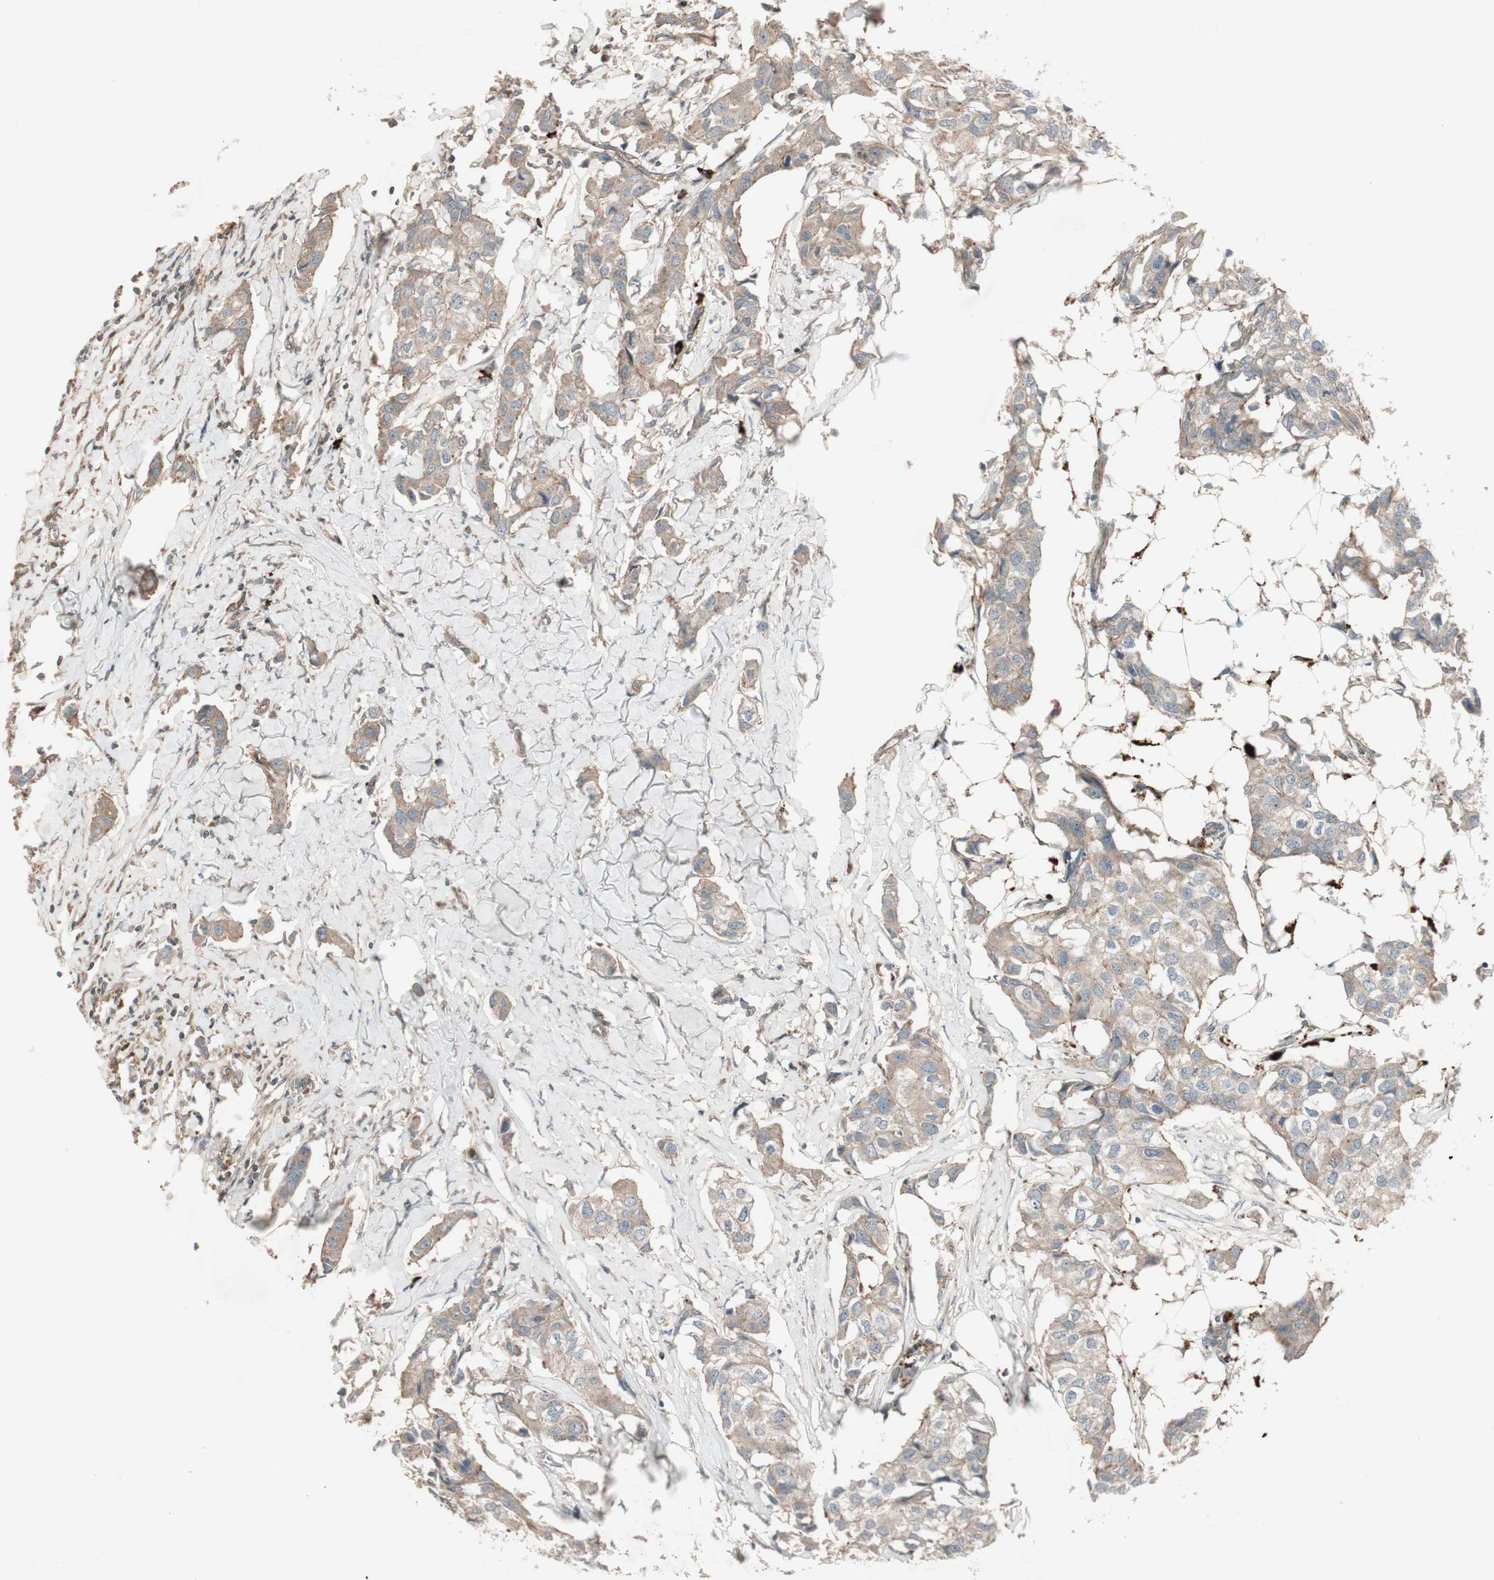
{"staining": {"intensity": "moderate", "quantity": ">75%", "location": "cytoplasmic/membranous"}, "tissue": "breast cancer", "cell_type": "Tumor cells", "image_type": "cancer", "snomed": [{"axis": "morphology", "description": "Duct carcinoma"}, {"axis": "topography", "description": "Breast"}], "caption": "Immunohistochemical staining of human intraductal carcinoma (breast) demonstrates moderate cytoplasmic/membranous protein expression in about >75% of tumor cells.", "gene": "TFPI", "patient": {"sex": "female", "age": 80}}